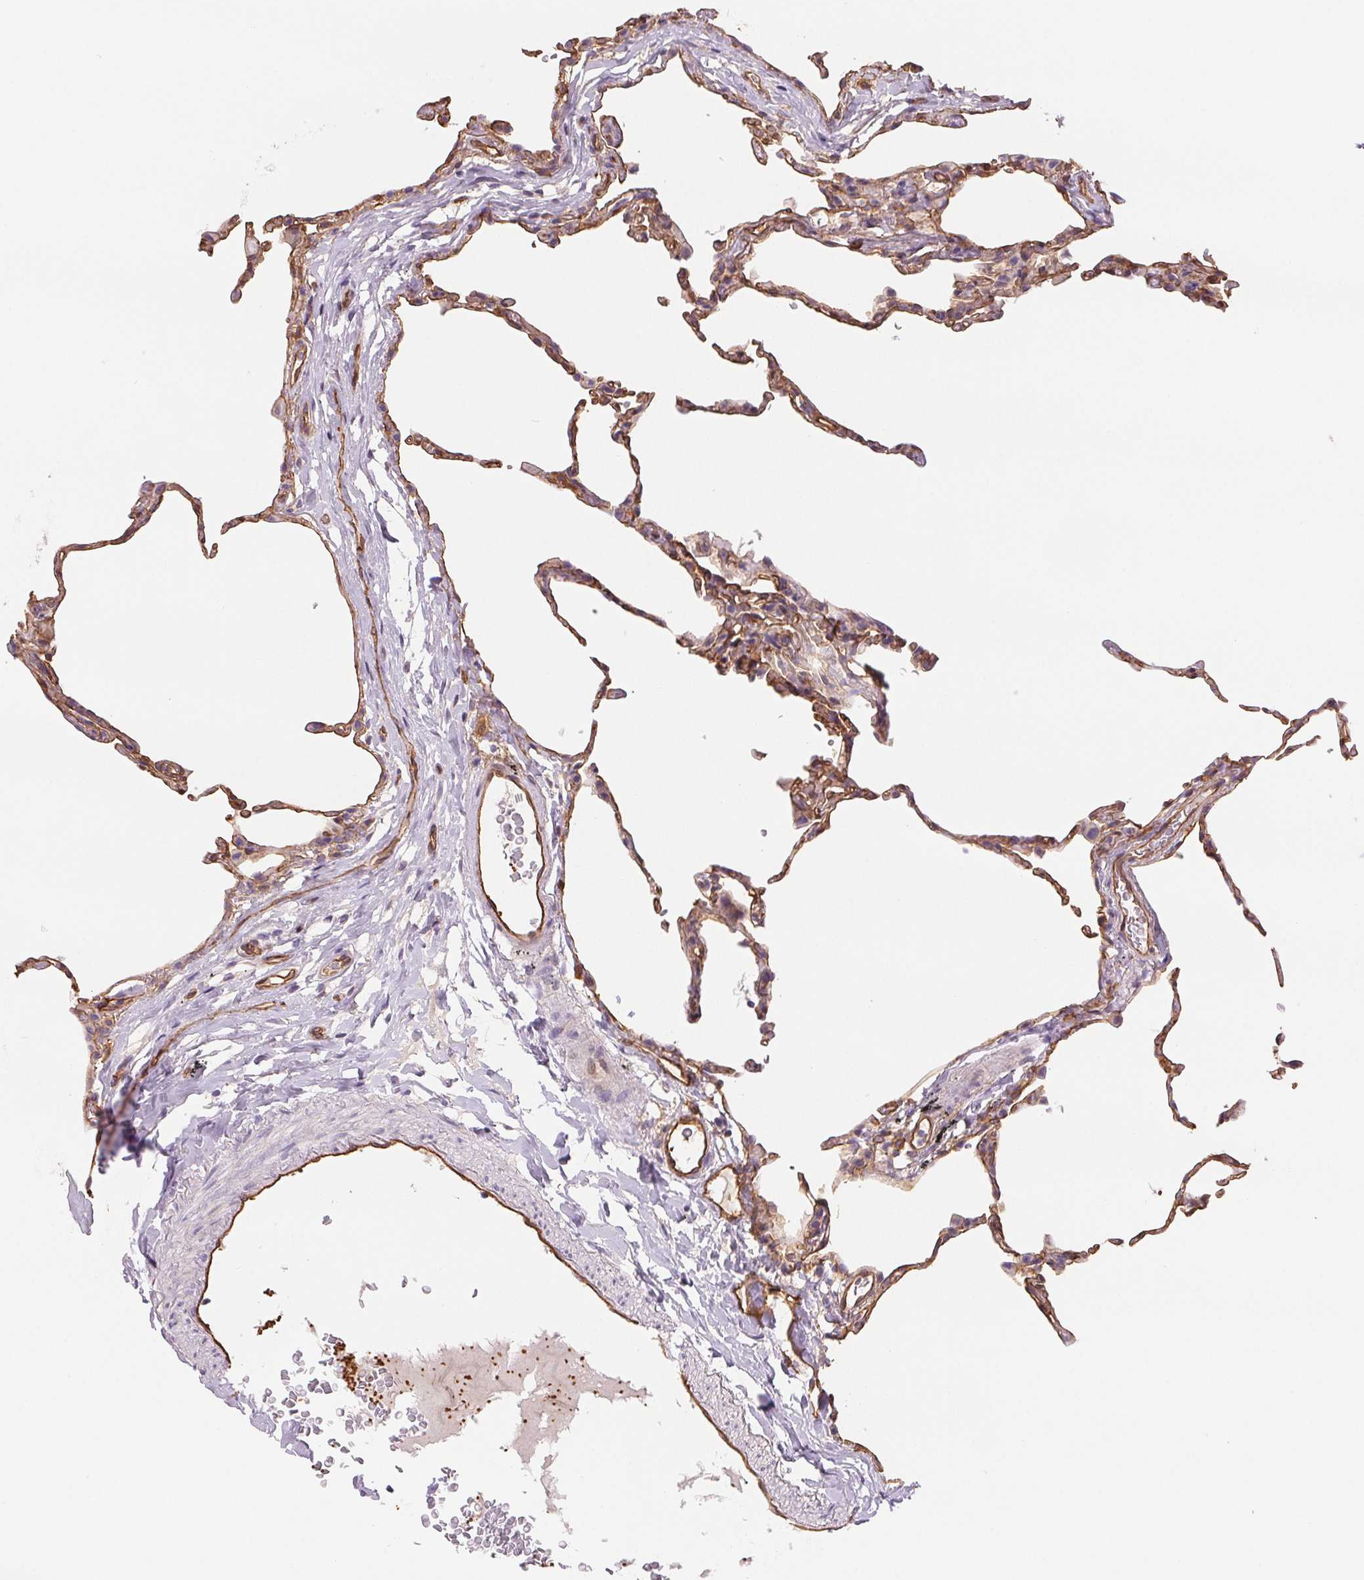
{"staining": {"intensity": "weak", "quantity": "25%-75%", "location": "cytoplasmic/membranous"}, "tissue": "lung", "cell_type": "Alveolar cells", "image_type": "normal", "snomed": [{"axis": "morphology", "description": "Normal tissue, NOS"}, {"axis": "topography", "description": "Lung"}], "caption": "Unremarkable lung shows weak cytoplasmic/membranous expression in about 25%-75% of alveolar cells.", "gene": "ANKRD13B", "patient": {"sex": "female", "age": 57}}